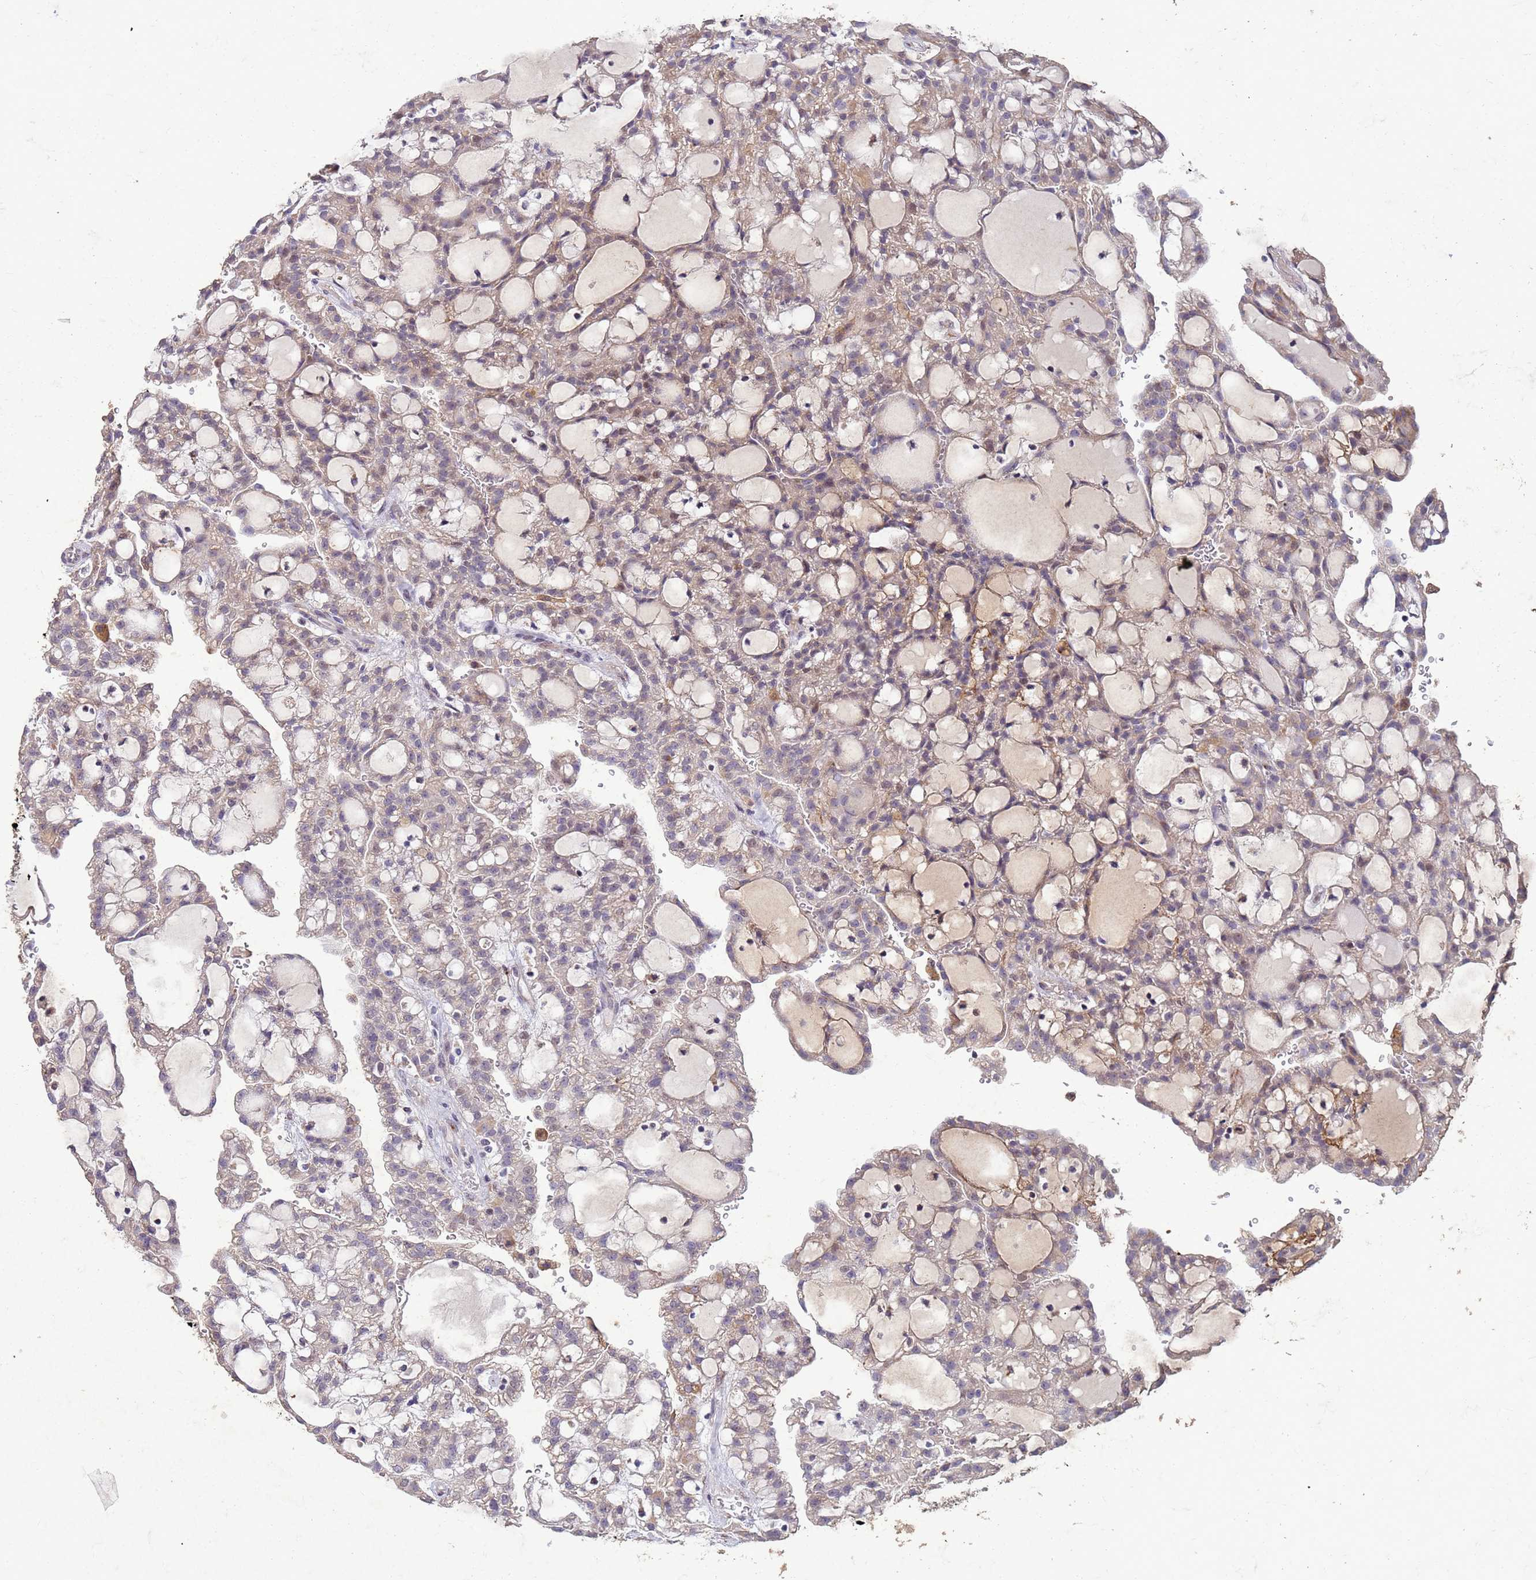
{"staining": {"intensity": "weak", "quantity": "25%-75%", "location": "cytoplasmic/membranous"}, "tissue": "renal cancer", "cell_type": "Tumor cells", "image_type": "cancer", "snomed": [{"axis": "morphology", "description": "Adenocarcinoma, NOS"}, {"axis": "topography", "description": "Kidney"}], "caption": "Renal cancer (adenocarcinoma) stained with a protein marker displays weak staining in tumor cells.", "gene": "SLC25A15", "patient": {"sex": "male", "age": 63}}